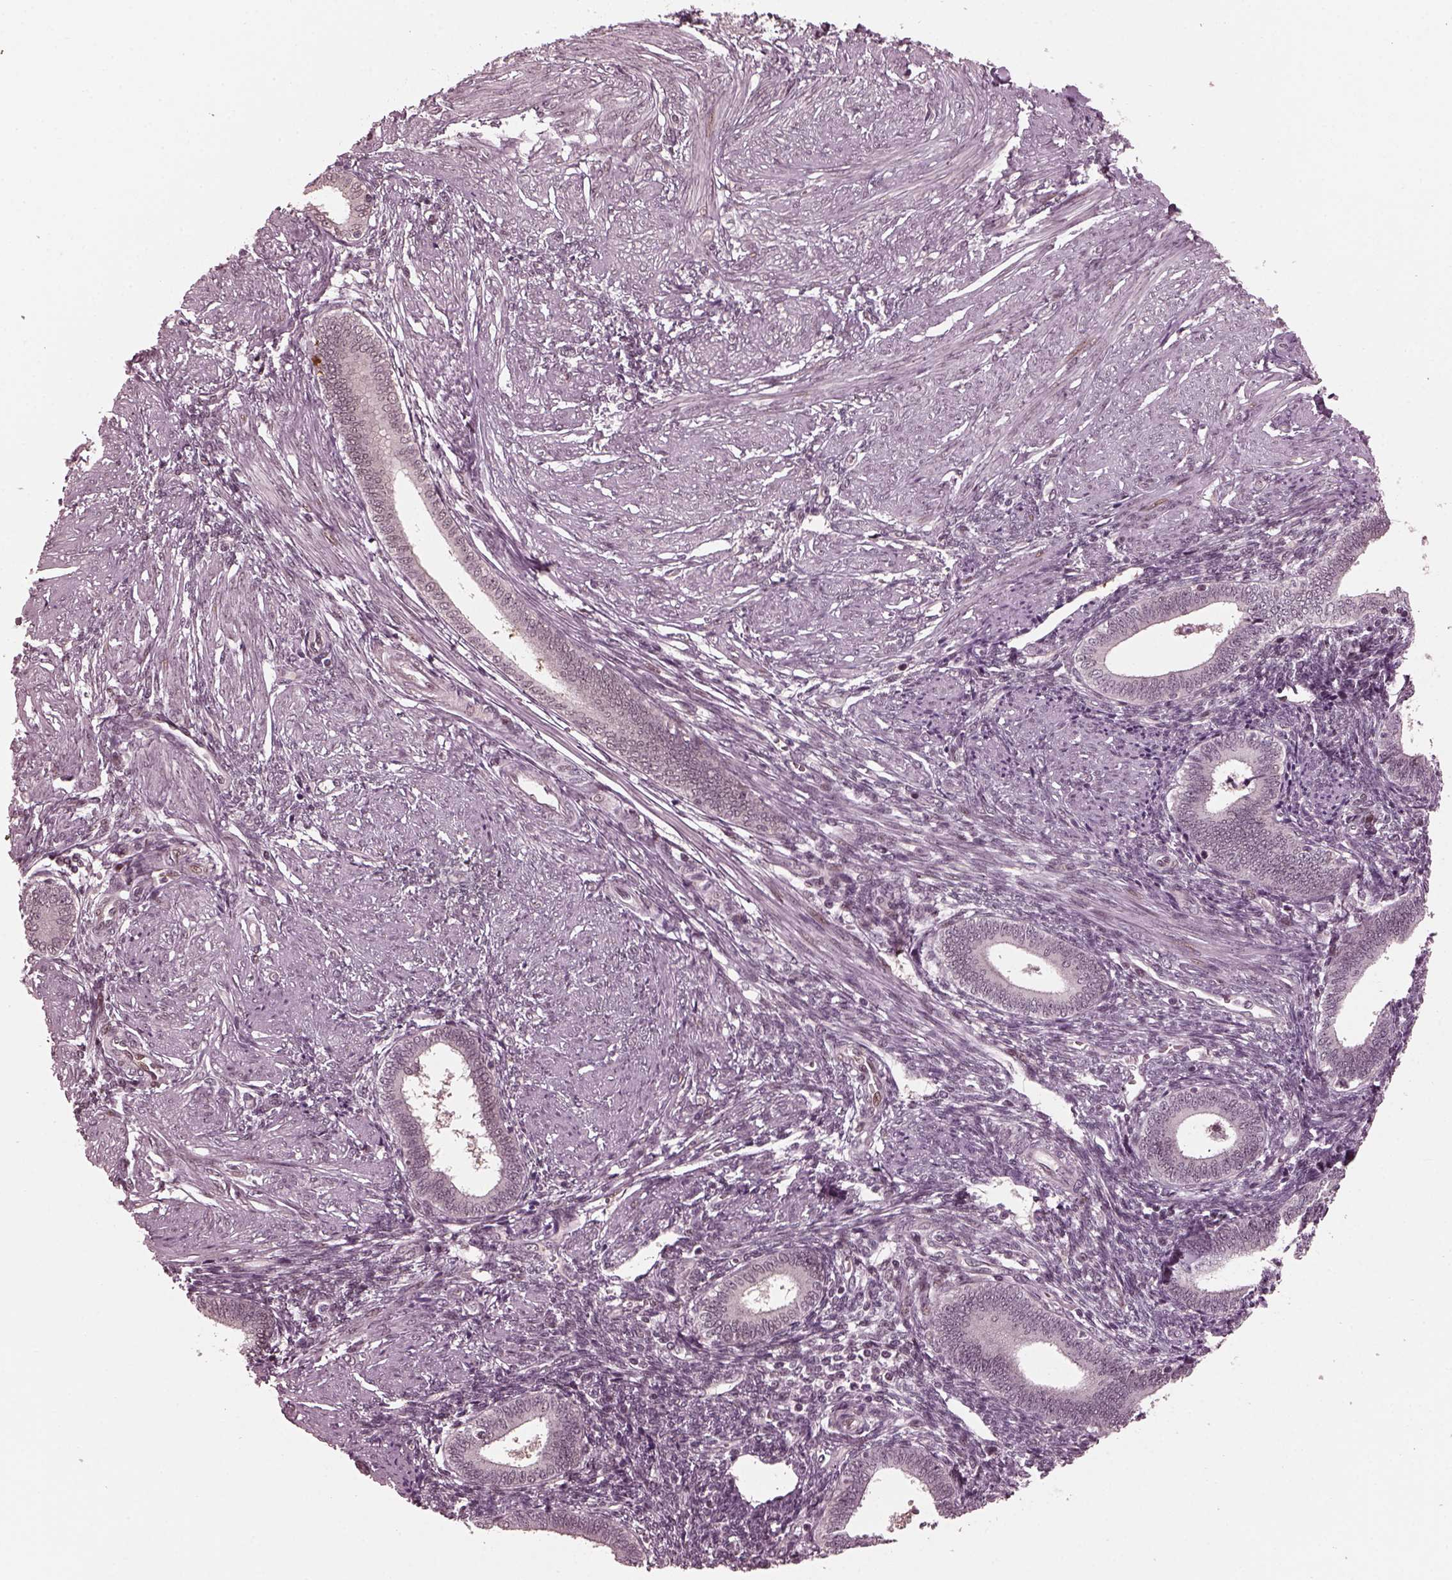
{"staining": {"intensity": "negative", "quantity": "none", "location": "none"}, "tissue": "endometrium", "cell_type": "Cells in endometrial stroma", "image_type": "normal", "snomed": [{"axis": "morphology", "description": "Normal tissue, NOS"}, {"axis": "topography", "description": "Endometrium"}], "caption": "Immunohistochemical staining of benign endometrium exhibits no significant staining in cells in endometrial stroma. Nuclei are stained in blue.", "gene": "TRIB3", "patient": {"sex": "female", "age": 42}}